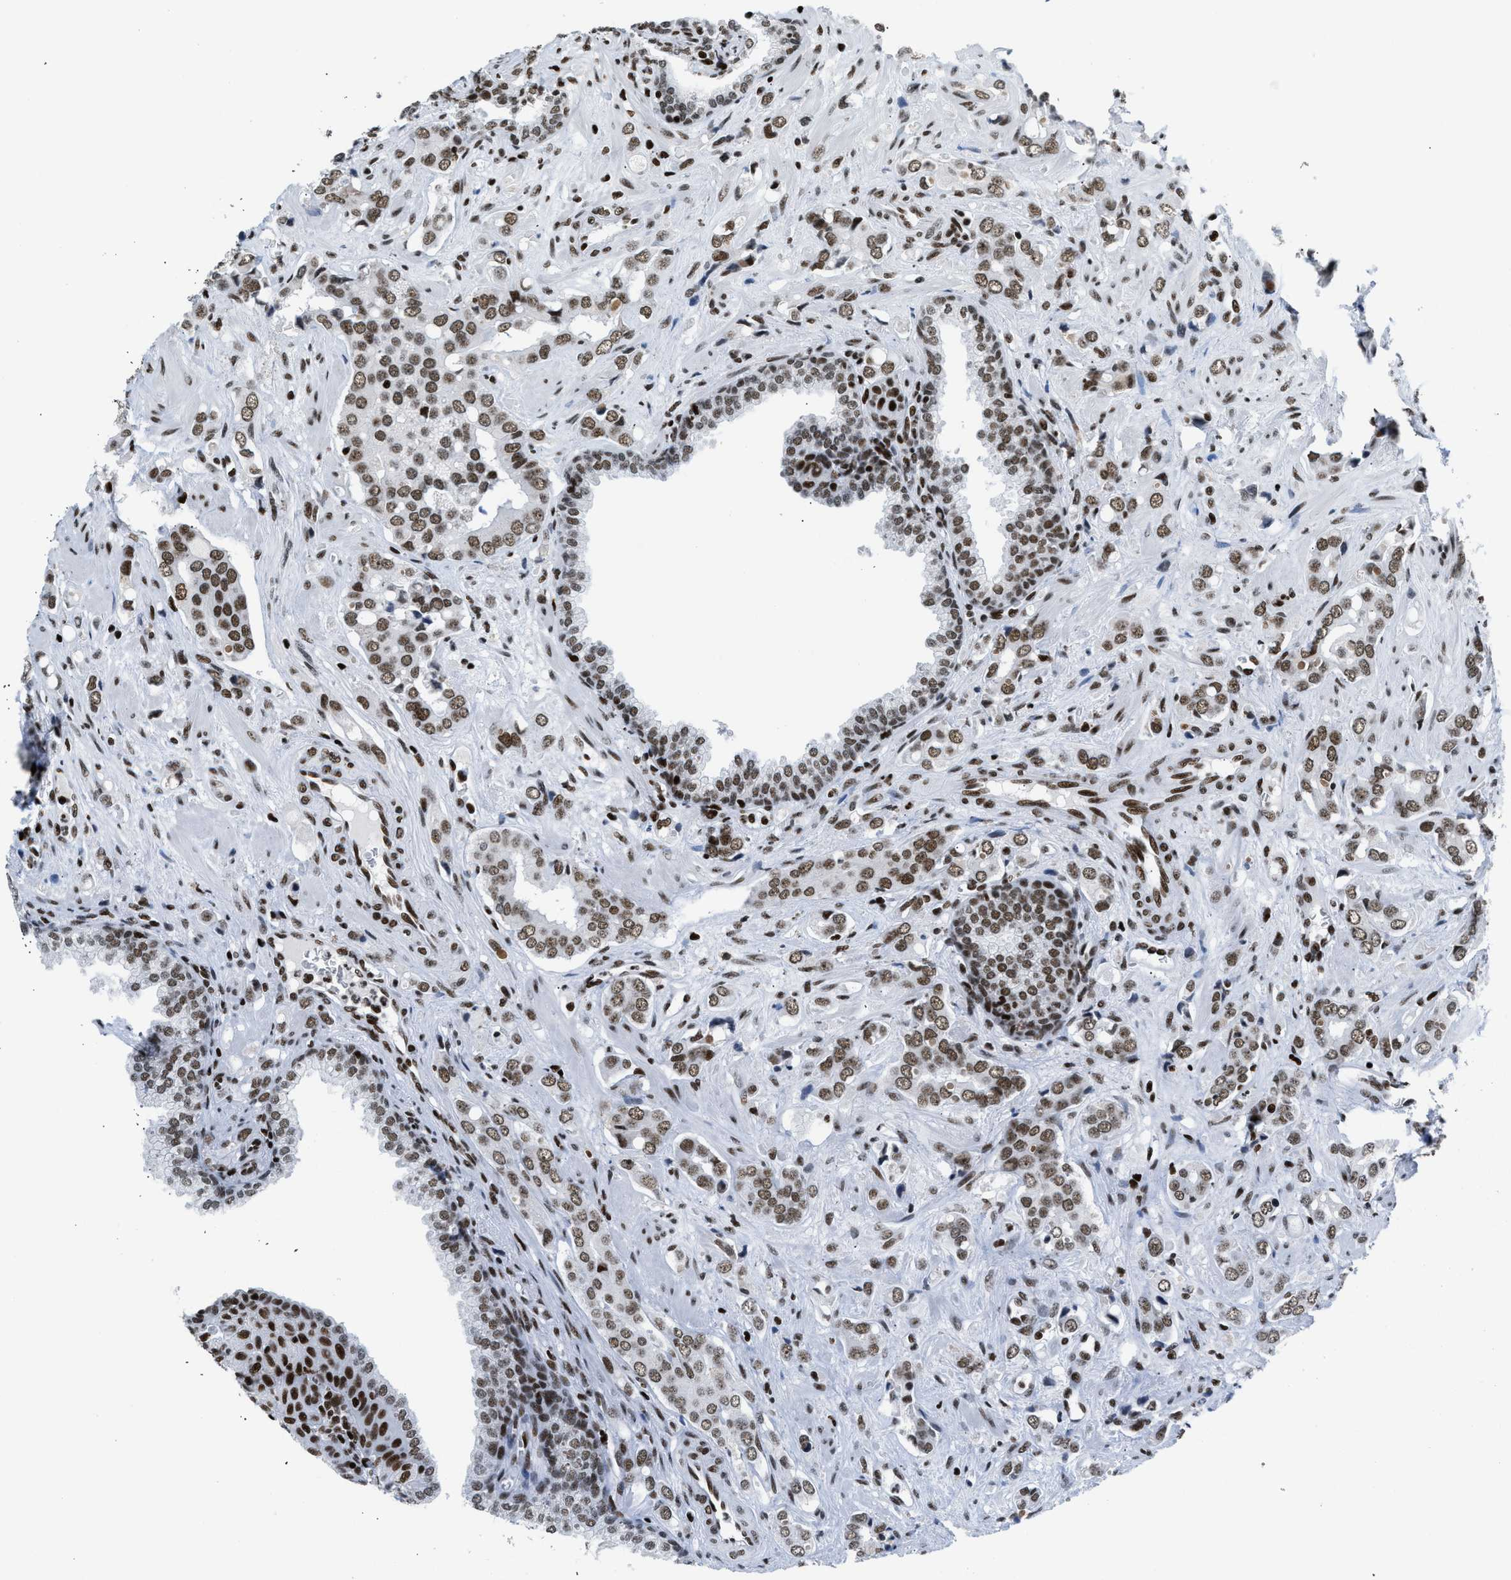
{"staining": {"intensity": "moderate", "quantity": ">75%", "location": "nuclear"}, "tissue": "prostate cancer", "cell_type": "Tumor cells", "image_type": "cancer", "snomed": [{"axis": "morphology", "description": "Adenocarcinoma, High grade"}, {"axis": "topography", "description": "Prostate"}], "caption": "A brown stain labels moderate nuclear expression of a protein in high-grade adenocarcinoma (prostate) tumor cells.", "gene": "PIF1", "patient": {"sex": "male", "age": 52}}